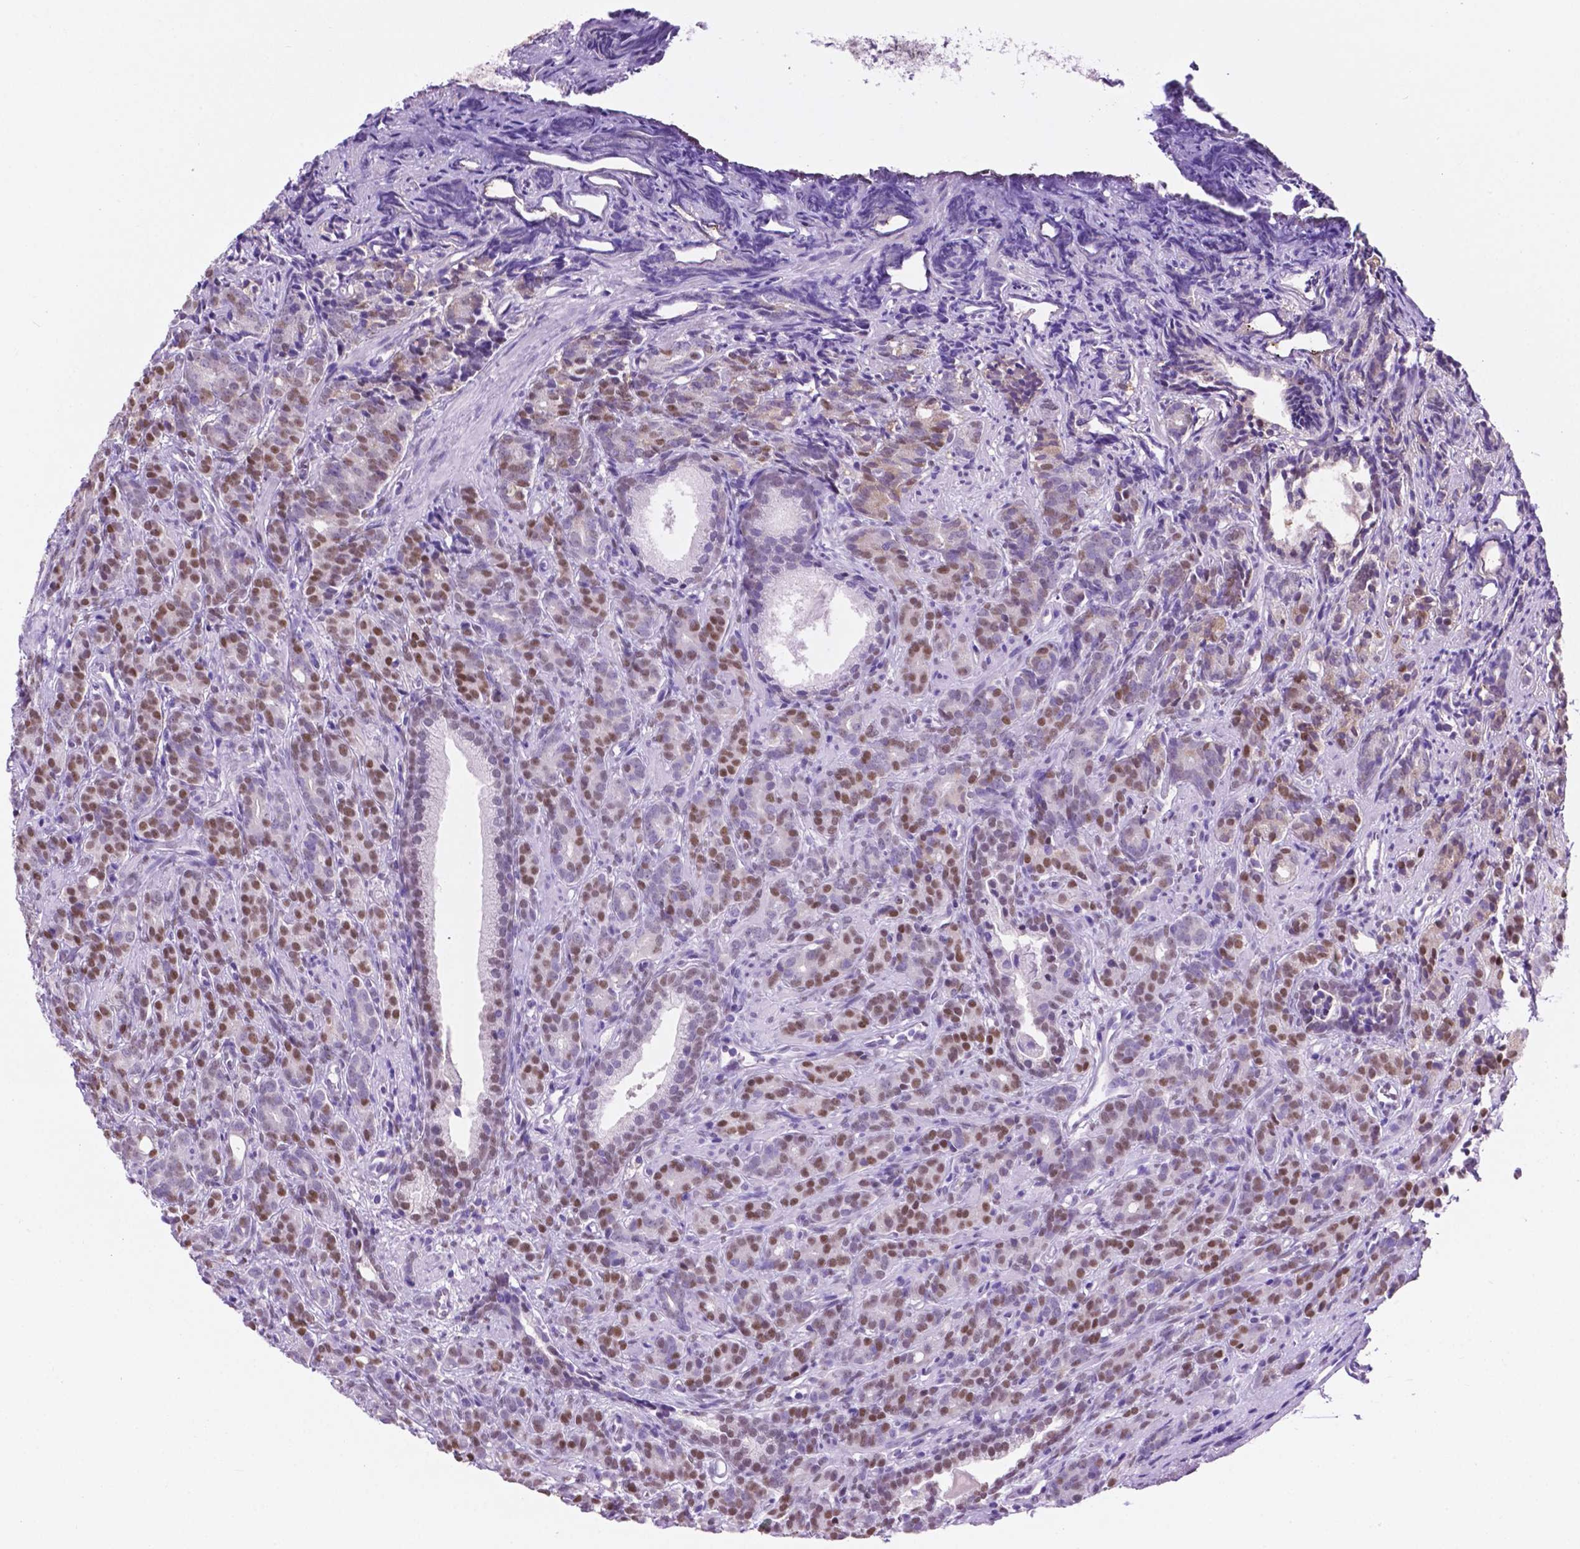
{"staining": {"intensity": "moderate", "quantity": "25%-75%", "location": "nuclear"}, "tissue": "prostate cancer", "cell_type": "Tumor cells", "image_type": "cancer", "snomed": [{"axis": "morphology", "description": "Adenocarcinoma, High grade"}, {"axis": "topography", "description": "Prostate"}], "caption": "Brown immunohistochemical staining in prostate cancer demonstrates moderate nuclear positivity in about 25%-75% of tumor cells.", "gene": "TMEM210", "patient": {"sex": "male", "age": 84}}